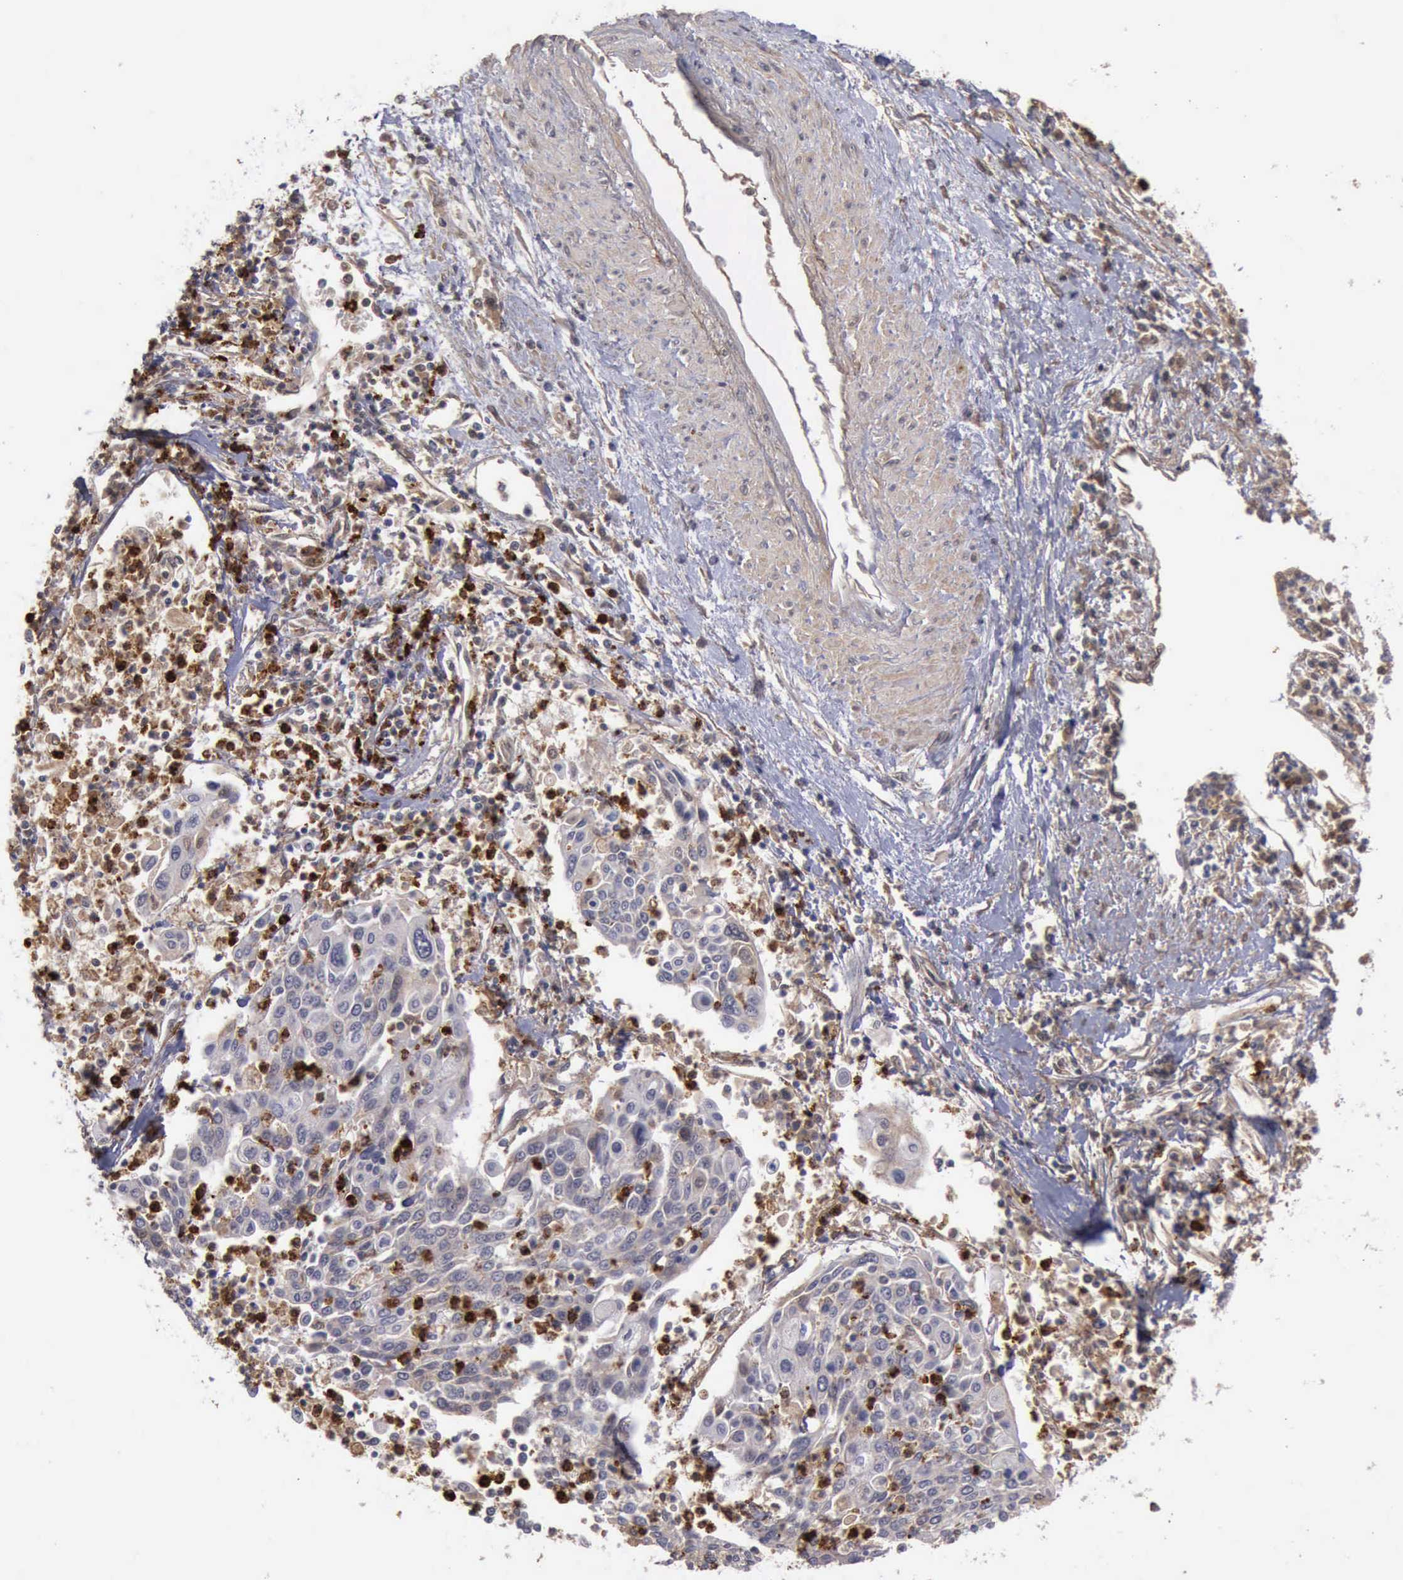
{"staining": {"intensity": "negative", "quantity": "none", "location": "none"}, "tissue": "cervical cancer", "cell_type": "Tumor cells", "image_type": "cancer", "snomed": [{"axis": "morphology", "description": "Squamous cell carcinoma, NOS"}, {"axis": "topography", "description": "Cervix"}], "caption": "The photomicrograph shows no staining of tumor cells in cervical squamous cell carcinoma.", "gene": "MMP9", "patient": {"sex": "female", "age": 40}}